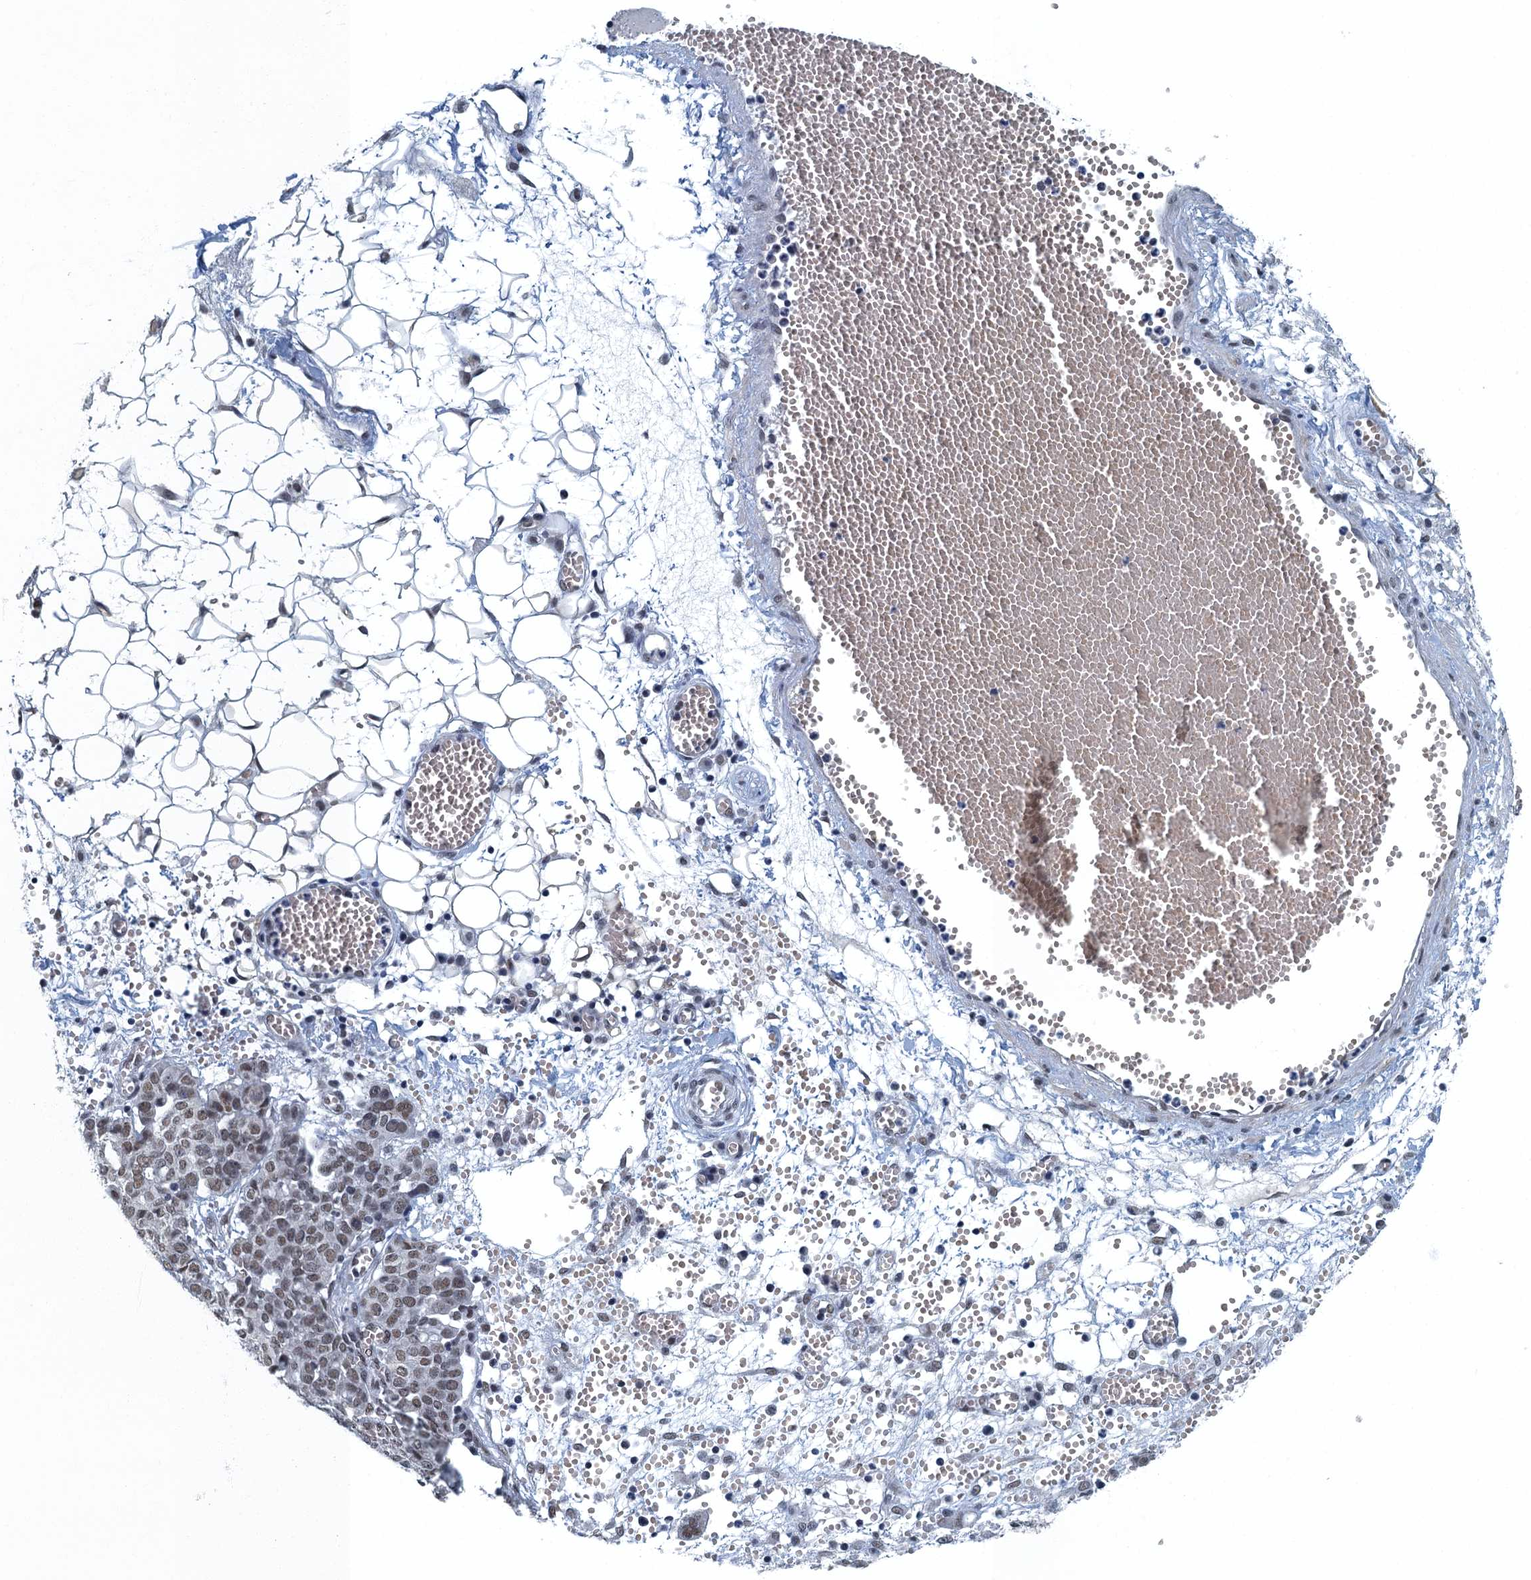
{"staining": {"intensity": "moderate", "quantity": ">75%", "location": "nuclear"}, "tissue": "ovarian cancer", "cell_type": "Tumor cells", "image_type": "cancer", "snomed": [{"axis": "morphology", "description": "Cystadenocarcinoma, serous, NOS"}, {"axis": "topography", "description": "Soft tissue"}, {"axis": "topography", "description": "Ovary"}], "caption": "Human serous cystadenocarcinoma (ovarian) stained with a brown dye reveals moderate nuclear positive positivity in approximately >75% of tumor cells.", "gene": "GADL1", "patient": {"sex": "female", "age": 57}}